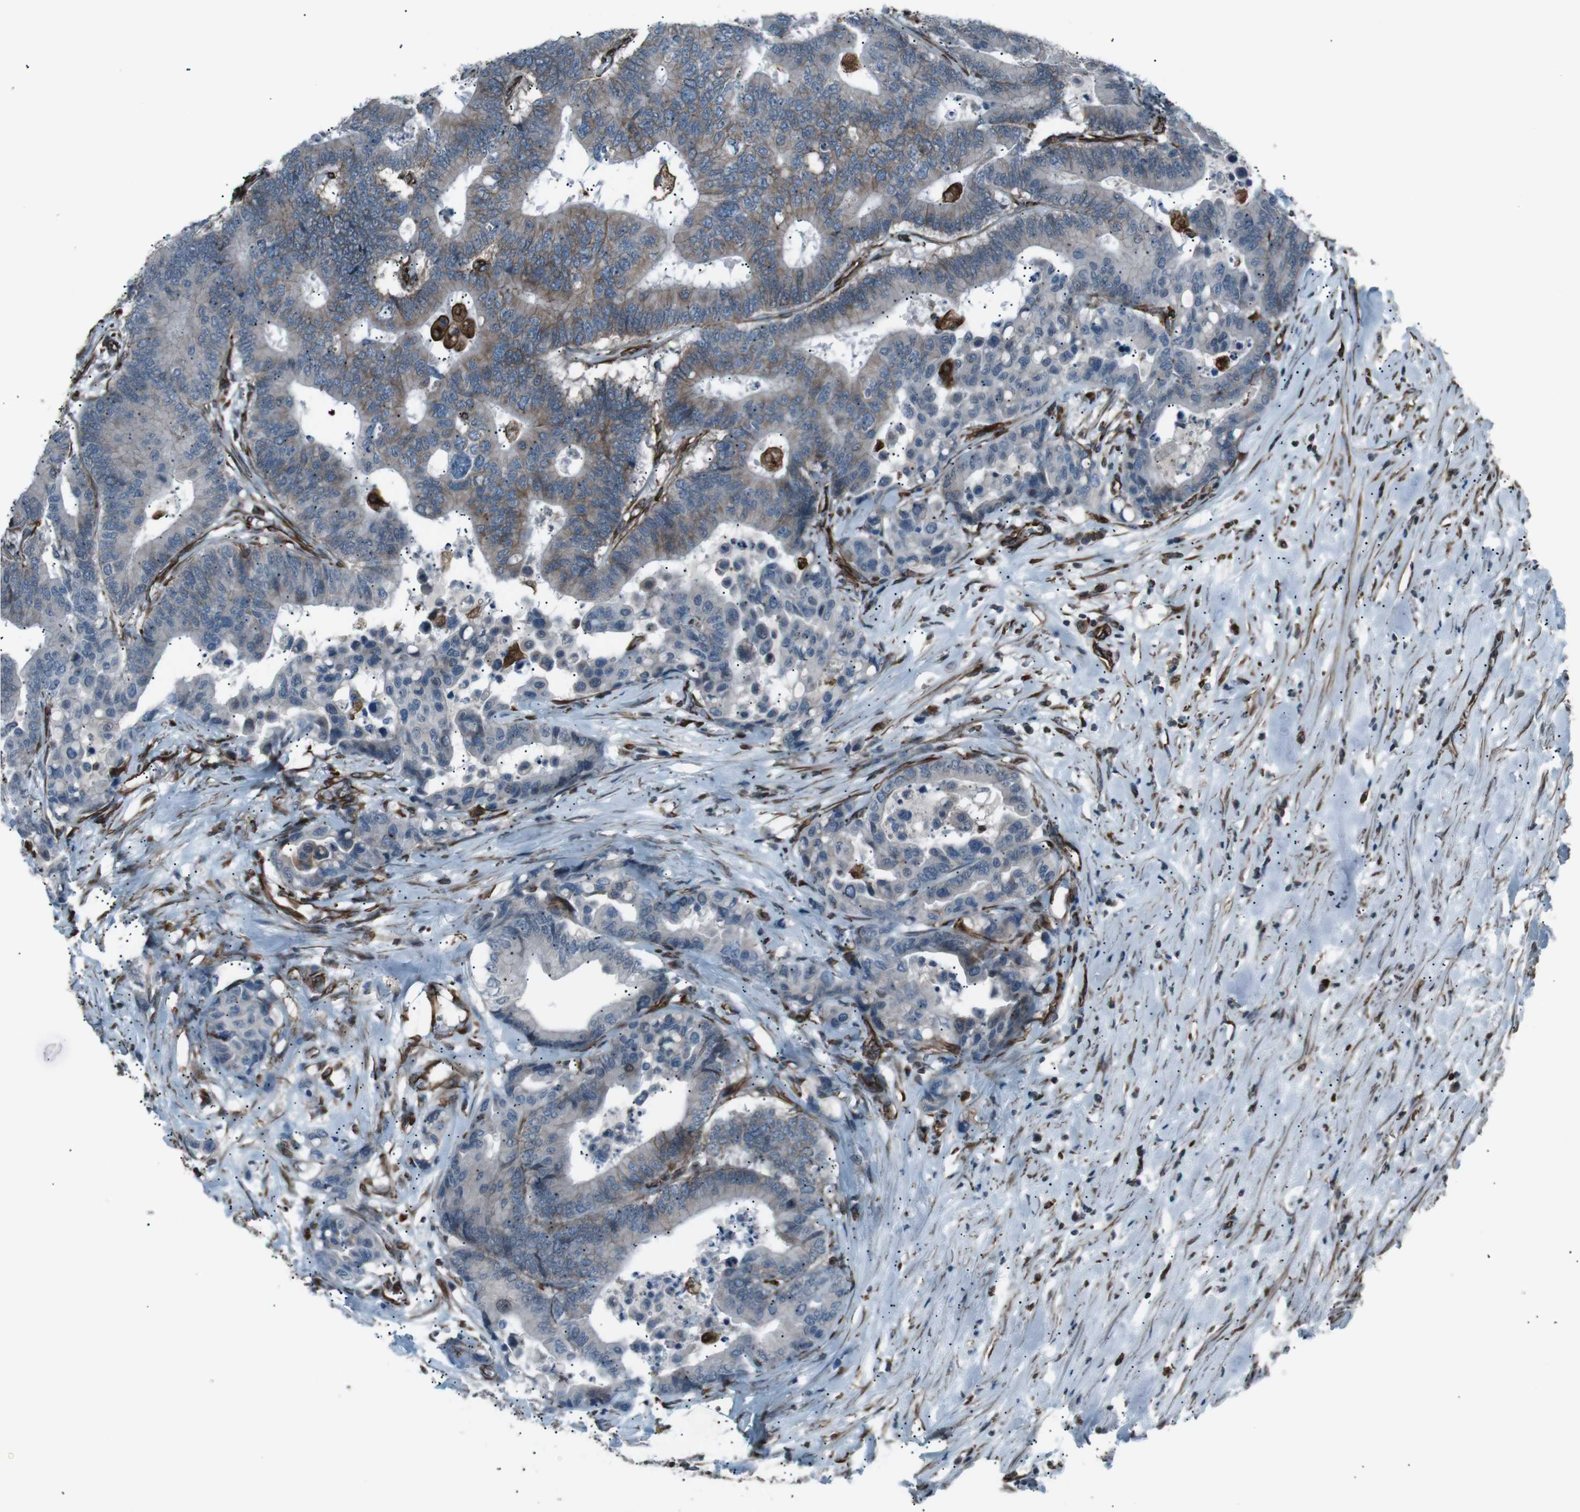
{"staining": {"intensity": "moderate", "quantity": "25%-75%", "location": "cytoplasmic/membranous"}, "tissue": "colorectal cancer", "cell_type": "Tumor cells", "image_type": "cancer", "snomed": [{"axis": "morphology", "description": "Normal tissue, NOS"}, {"axis": "morphology", "description": "Adenocarcinoma, NOS"}, {"axis": "topography", "description": "Colon"}], "caption": "Human colorectal adenocarcinoma stained with a brown dye shows moderate cytoplasmic/membranous positive positivity in approximately 25%-75% of tumor cells.", "gene": "TMEM141", "patient": {"sex": "male", "age": 82}}